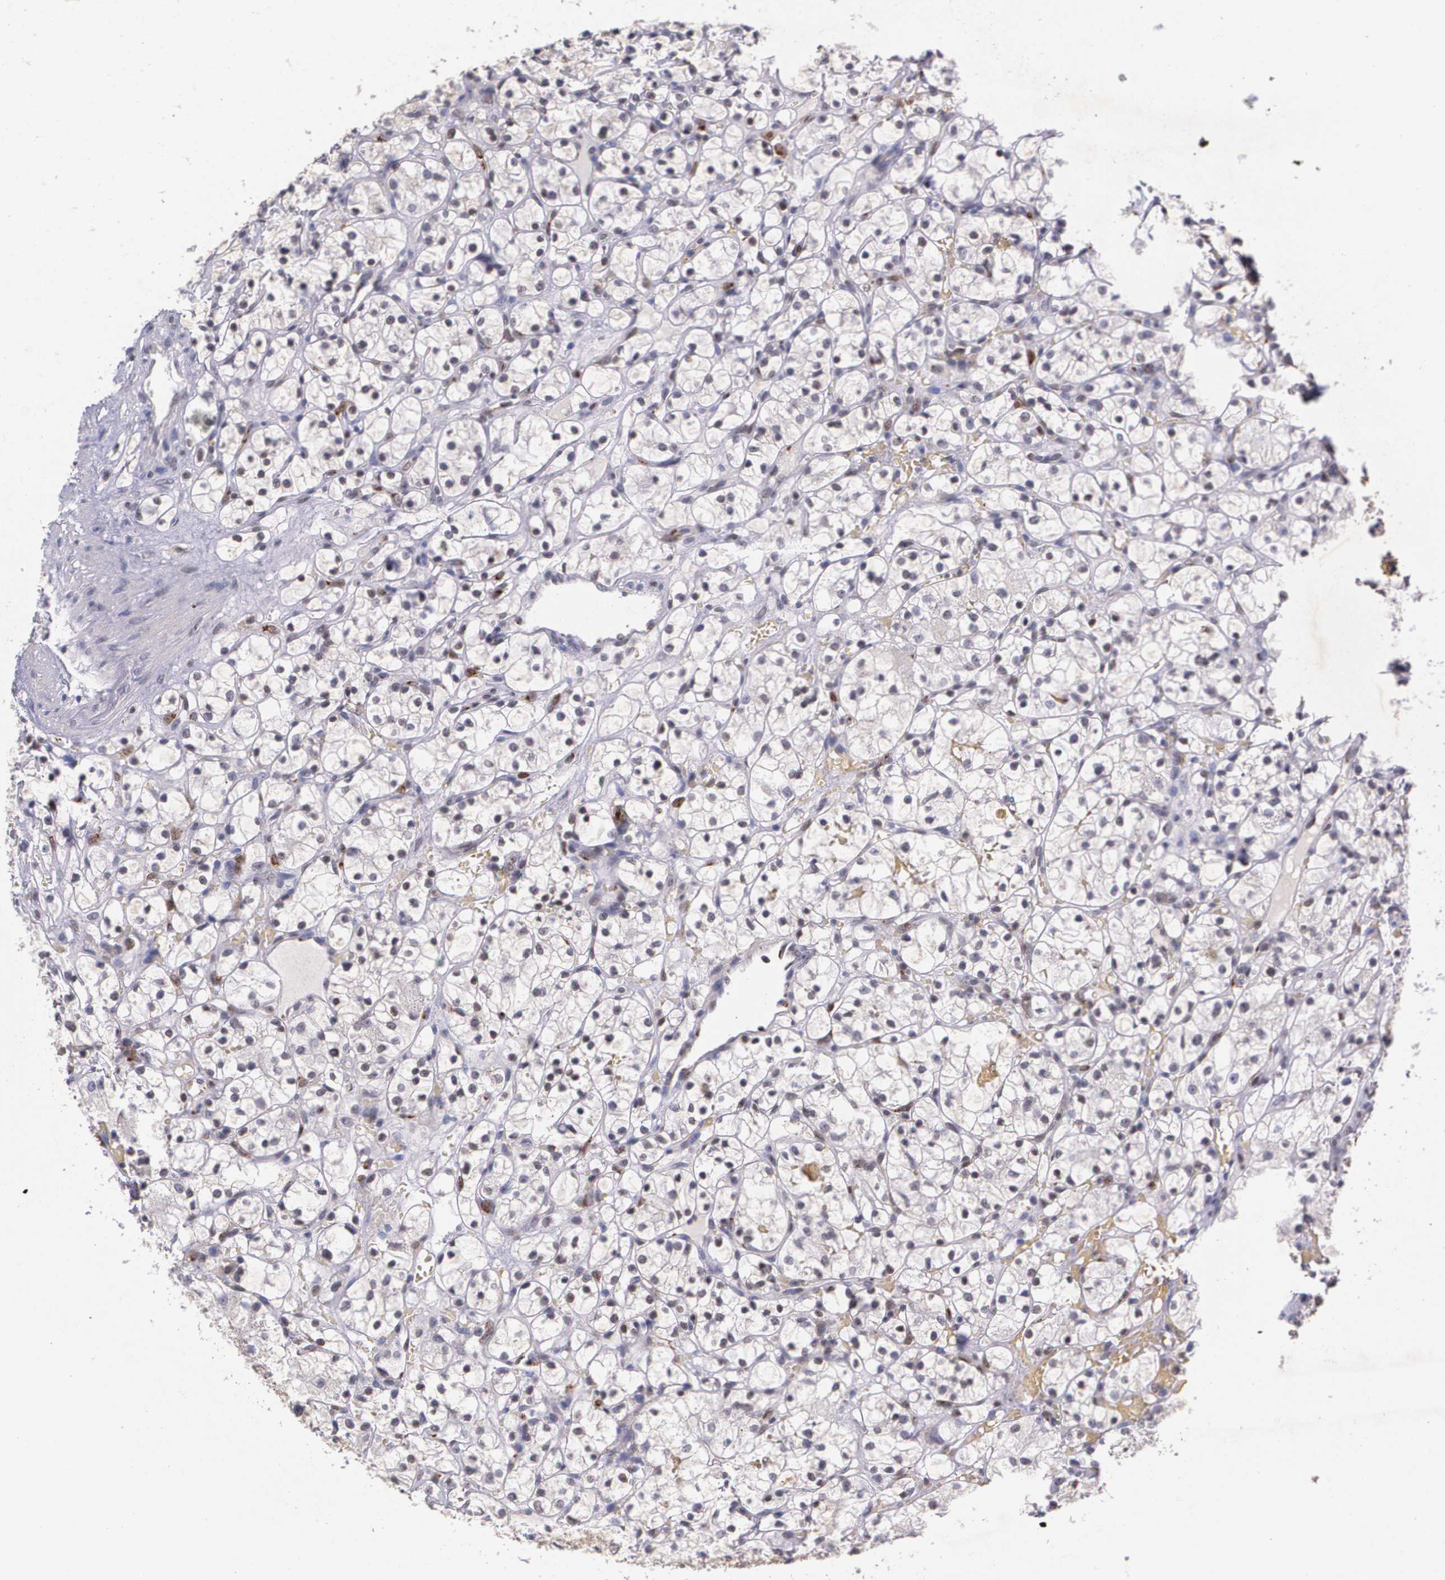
{"staining": {"intensity": "negative", "quantity": "none", "location": "none"}, "tissue": "renal cancer", "cell_type": "Tumor cells", "image_type": "cancer", "snomed": [{"axis": "morphology", "description": "Adenocarcinoma, NOS"}, {"axis": "topography", "description": "Kidney"}], "caption": "There is no significant staining in tumor cells of renal adenocarcinoma.", "gene": "MGMT", "patient": {"sex": "female", "age": 60}}